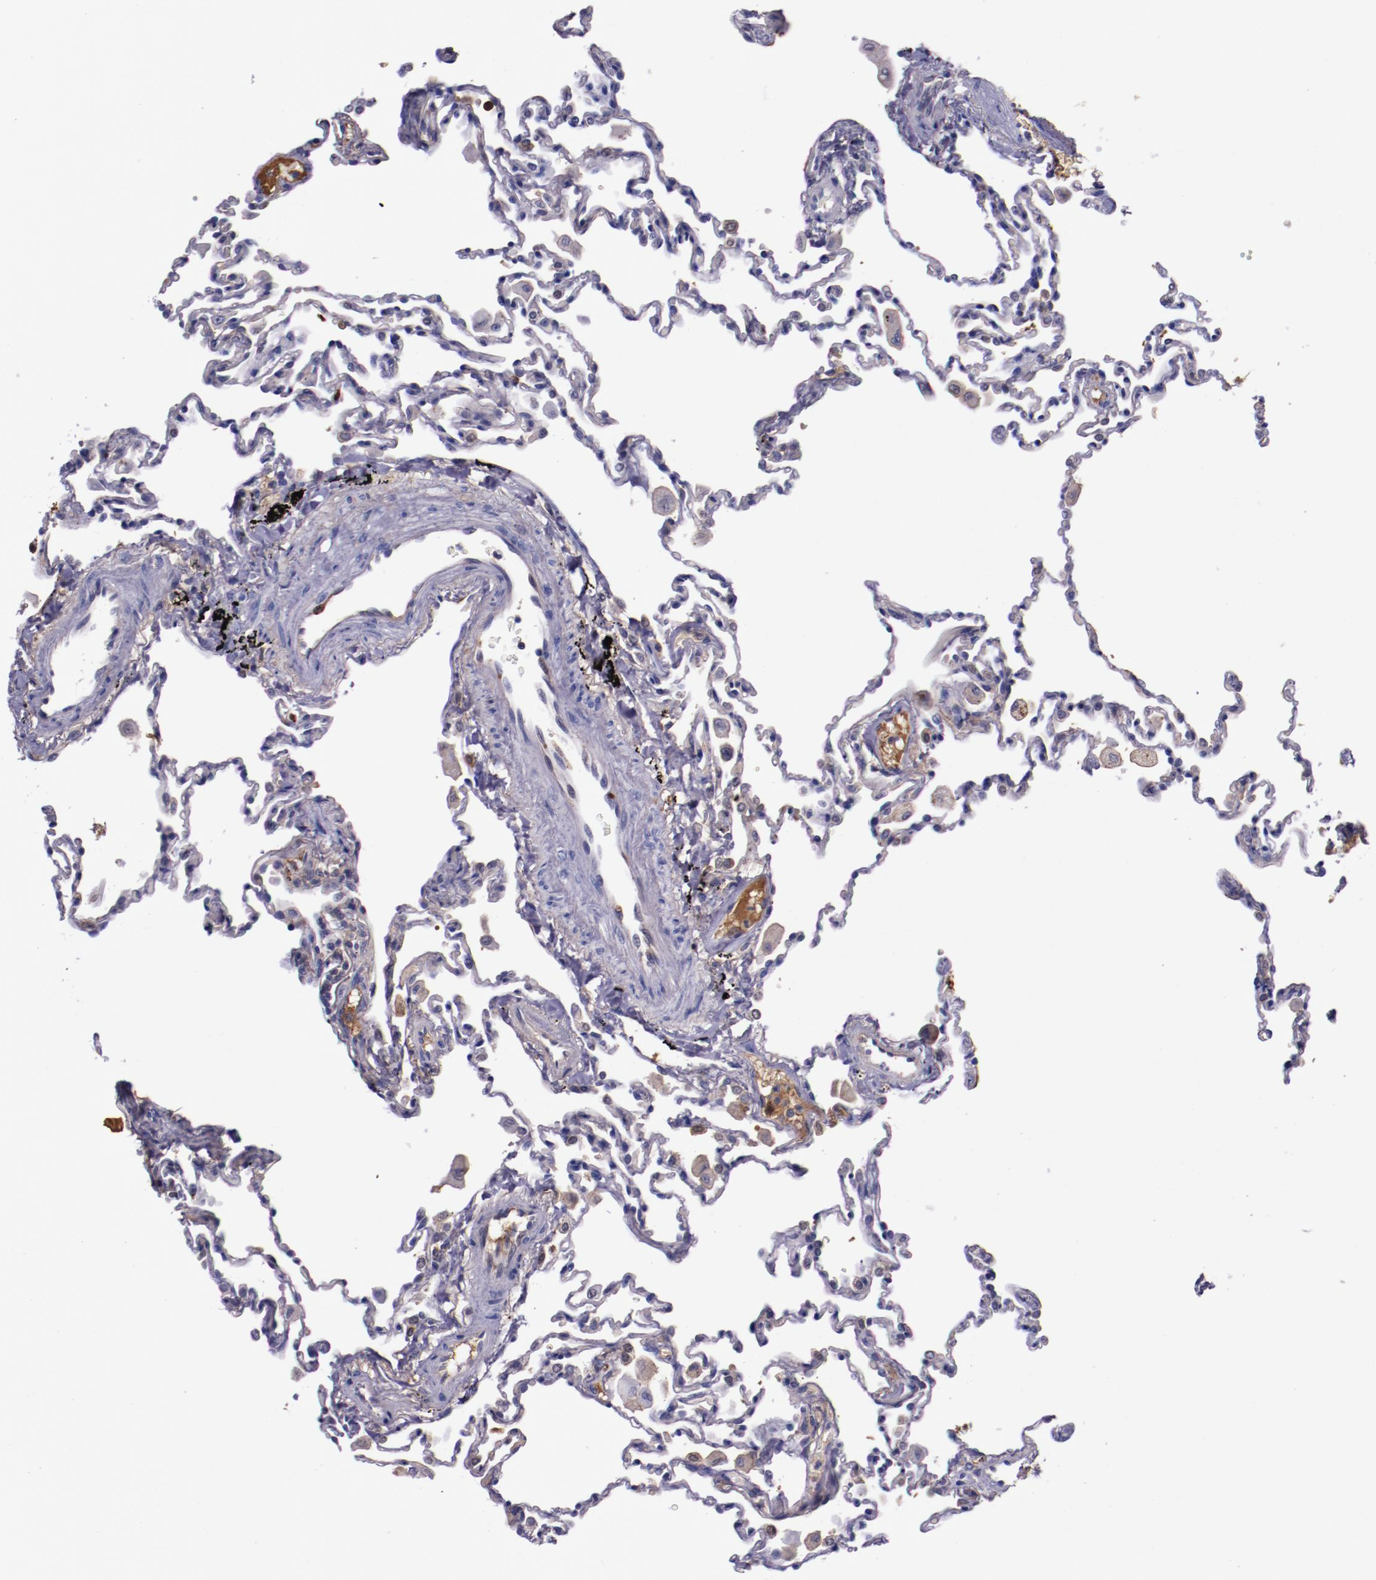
{"staining": {"intensity": "weak", "quantity": "<25%", "location": "nuclear"}, "tissue": "lung", "cell_type": "Alveolar cells", "image_type": "normal", "snomed": [{"axis": "morphology", "description": "Normal tissue, NOS"}, {"axis": "topography", "description": "Lung"}], "caption": "IHC photomicrograph of unremarkable lung: lung stained with DAB reveals no significant protein positivity in alveolar cells.", "gene": "APOH", "patient": {"sex": "male", "age": 59}}